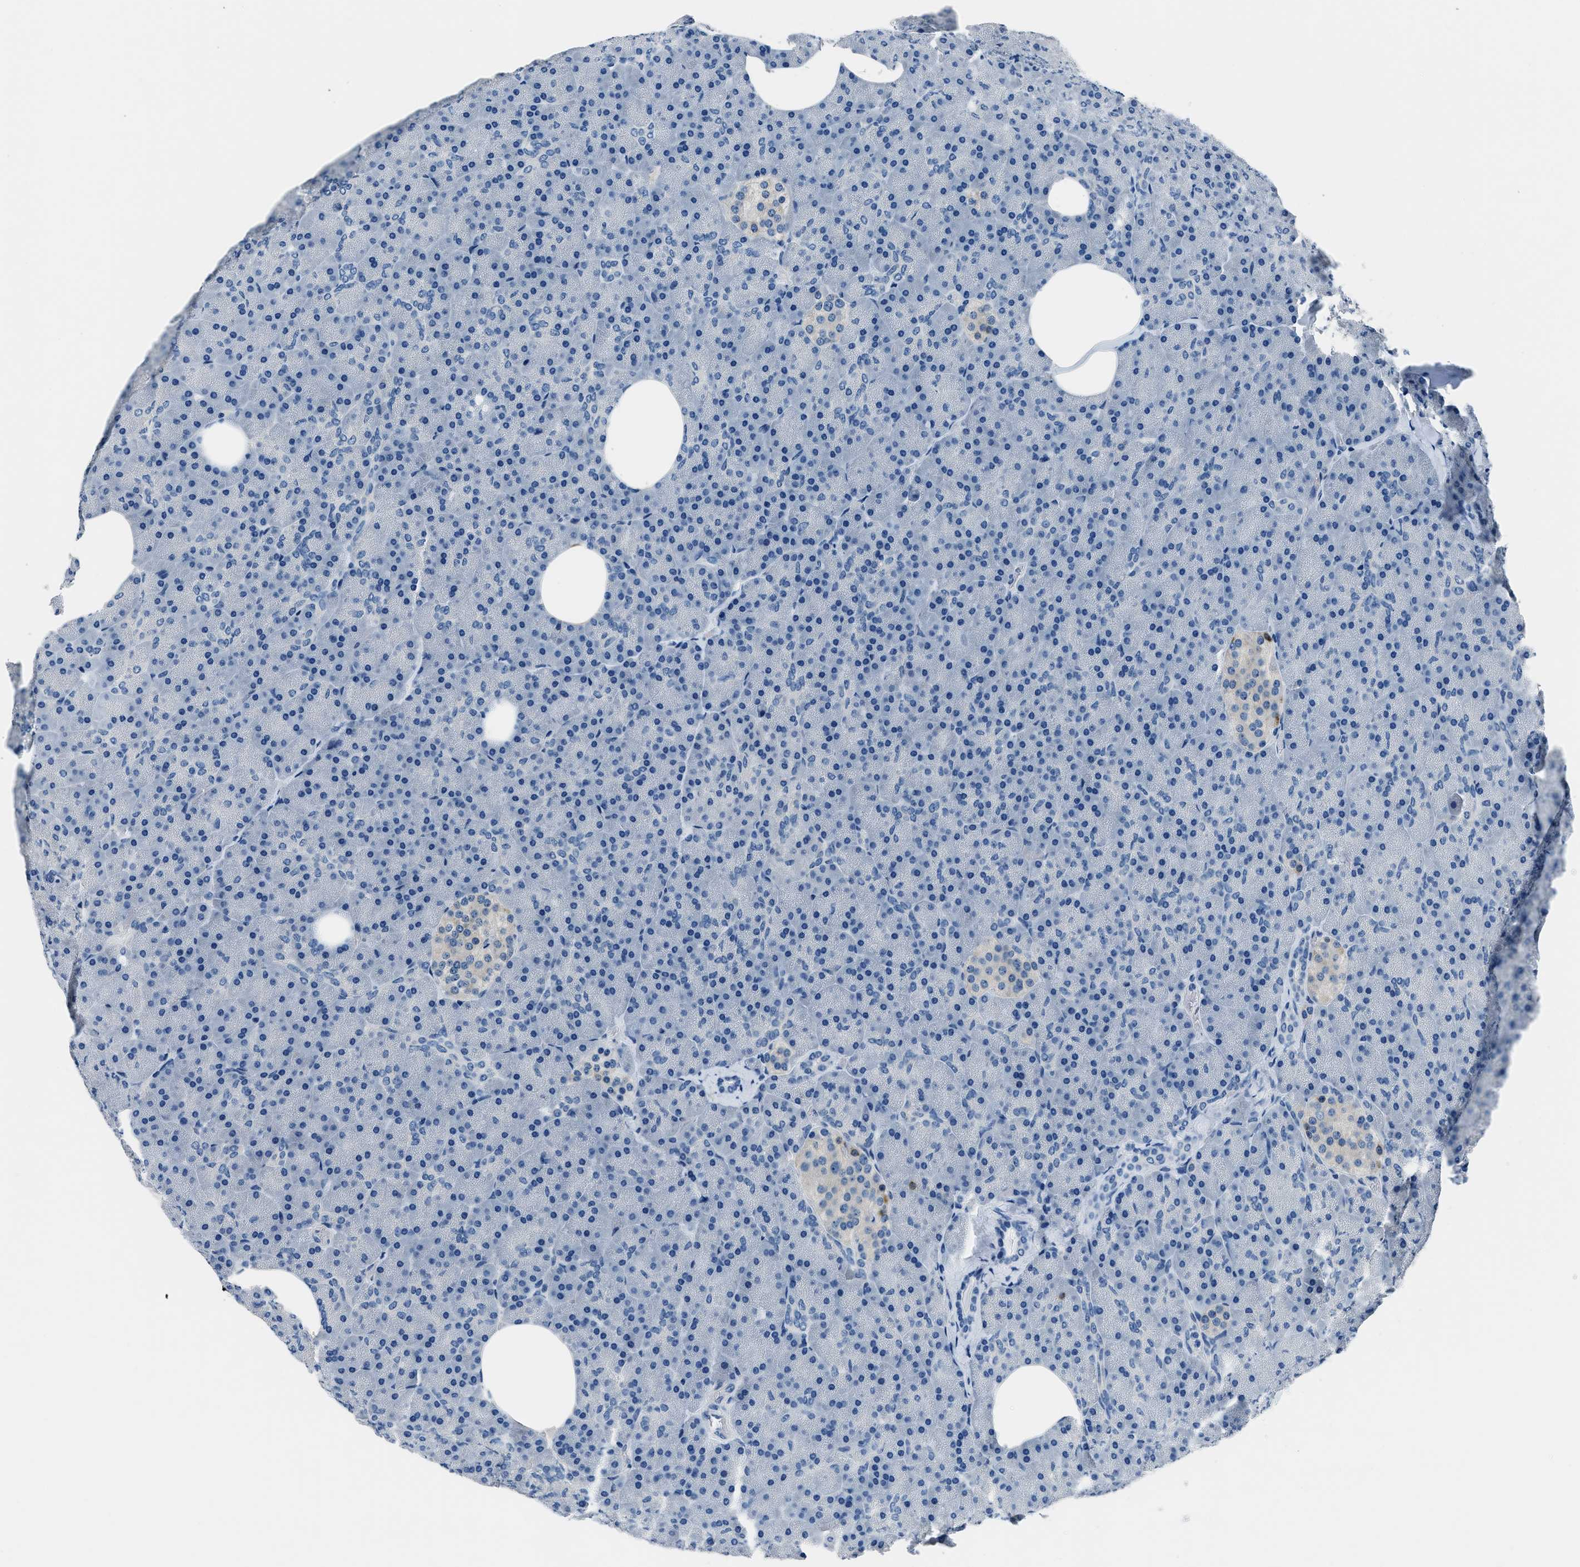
{"staining": {"intensity": "negative", "quantity": "none", "location": "none"}, "tissue": "pancreas", "cell_type": "Exocrine glandular cells", "image_type": "normal", "snomed": [{"axis": "morphology", "description": "Normal tissue, NOS"}, {"axis": "topography", "description": "Pancreas"}], "caption": "This is a micrograph of IHC staining of unremarkable pancreas, which shows no staining in exocrine glandular cells. (Immunohistochemistry, brightfield microscopy, high magnification).", "gene": "GJA3", "patient": {"sex": "female", "age": 35}}